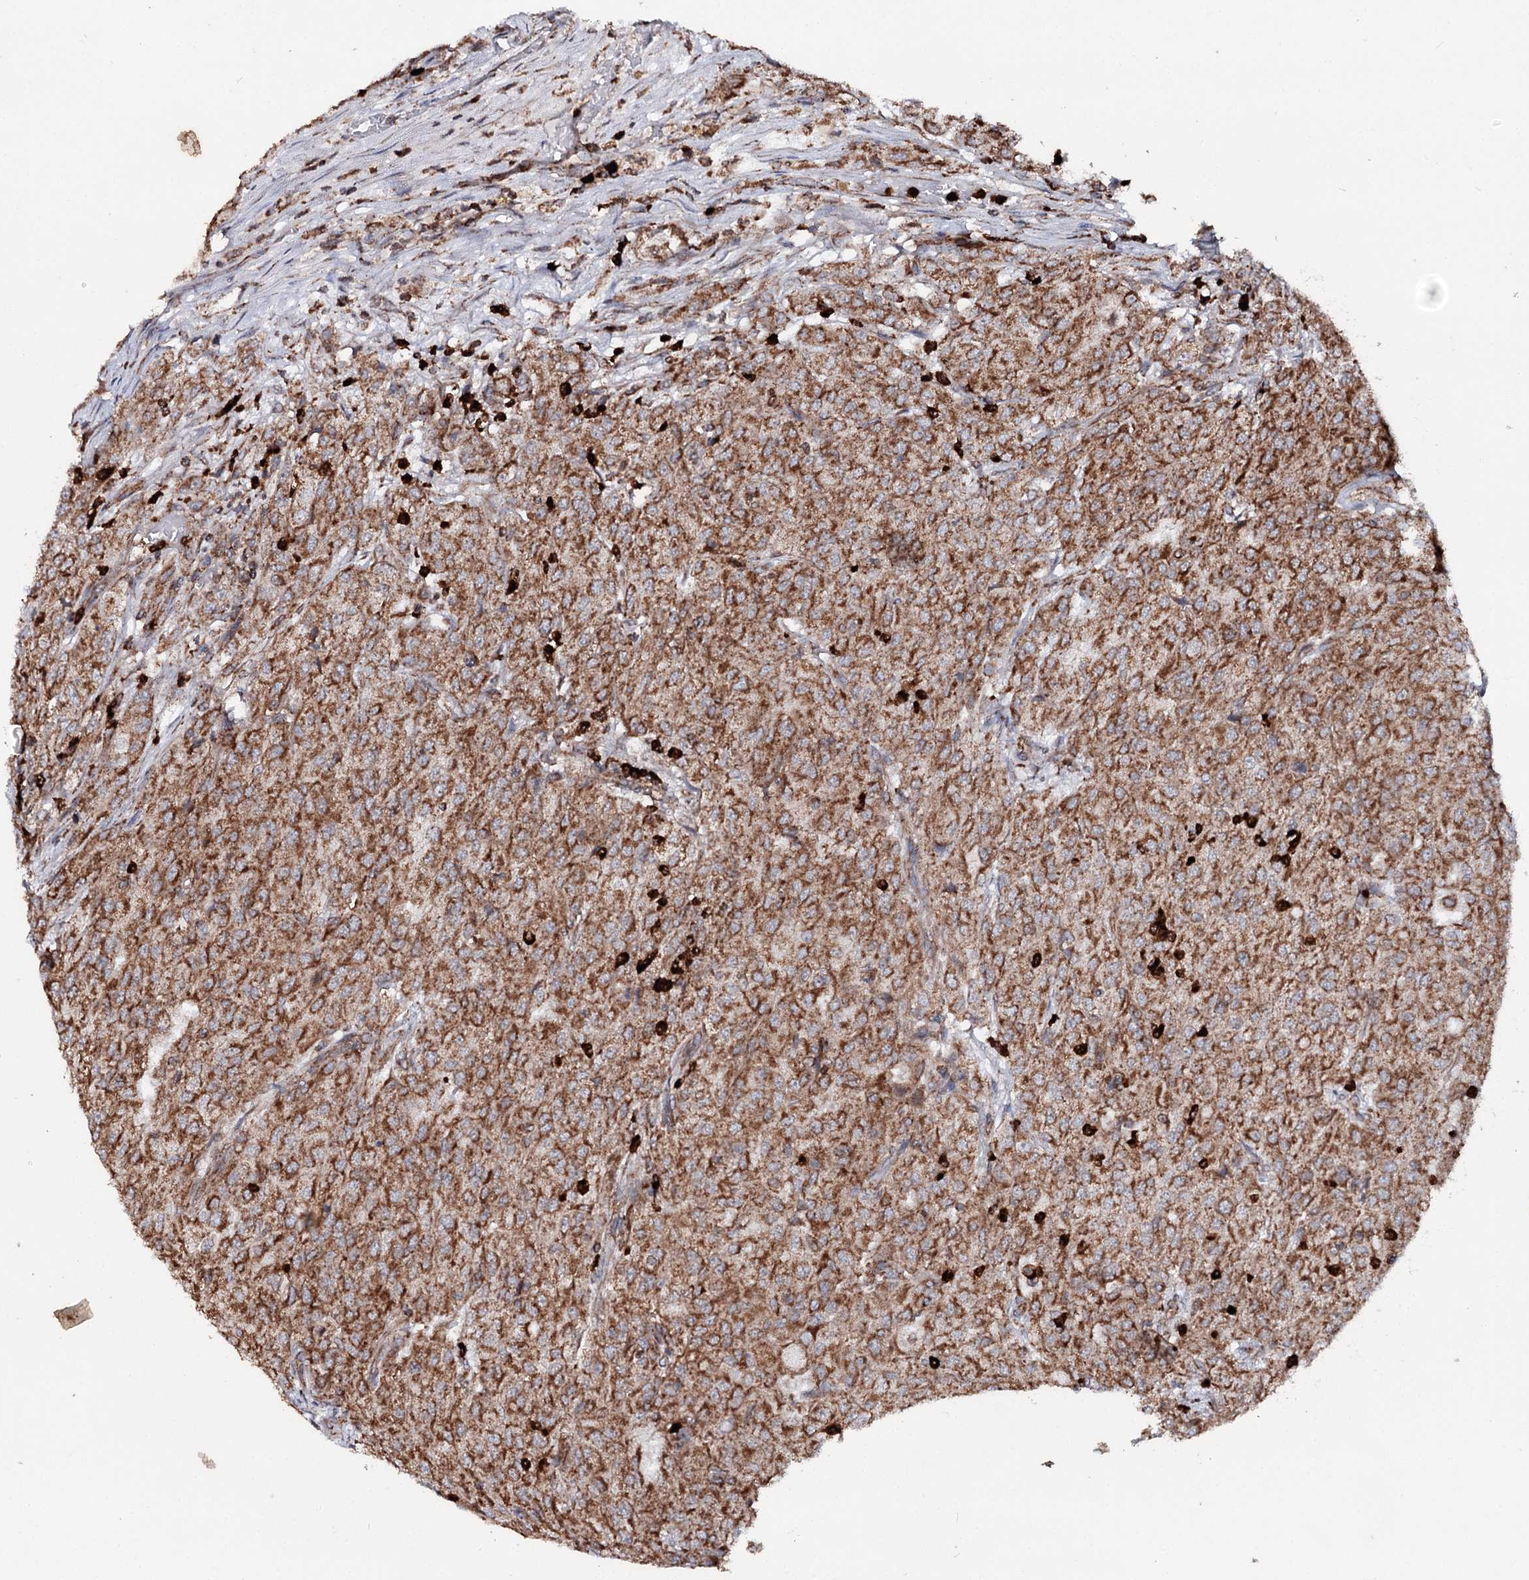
{"staining": {"intensity": "moderate", "quantity": ">75%", "location": "cytoplasmic/membranous"}, "tissue": "renal cancer", "cell_type": "Tumor cells", "image_type": "cancer", "snomed": [{"axis": "morphology", "description": "Adenocarcinoma, NOS"}, {"axis": "topography", "description": "Kidney"}], "caption": "Renal cancer stained with a brown dye demonstrates moderate cytoplasmic/membranous positive positivity in about >75% of tumor cells.", "gene": "FGFR1OP2", "patient": {"sex": "female", "age": 54}}